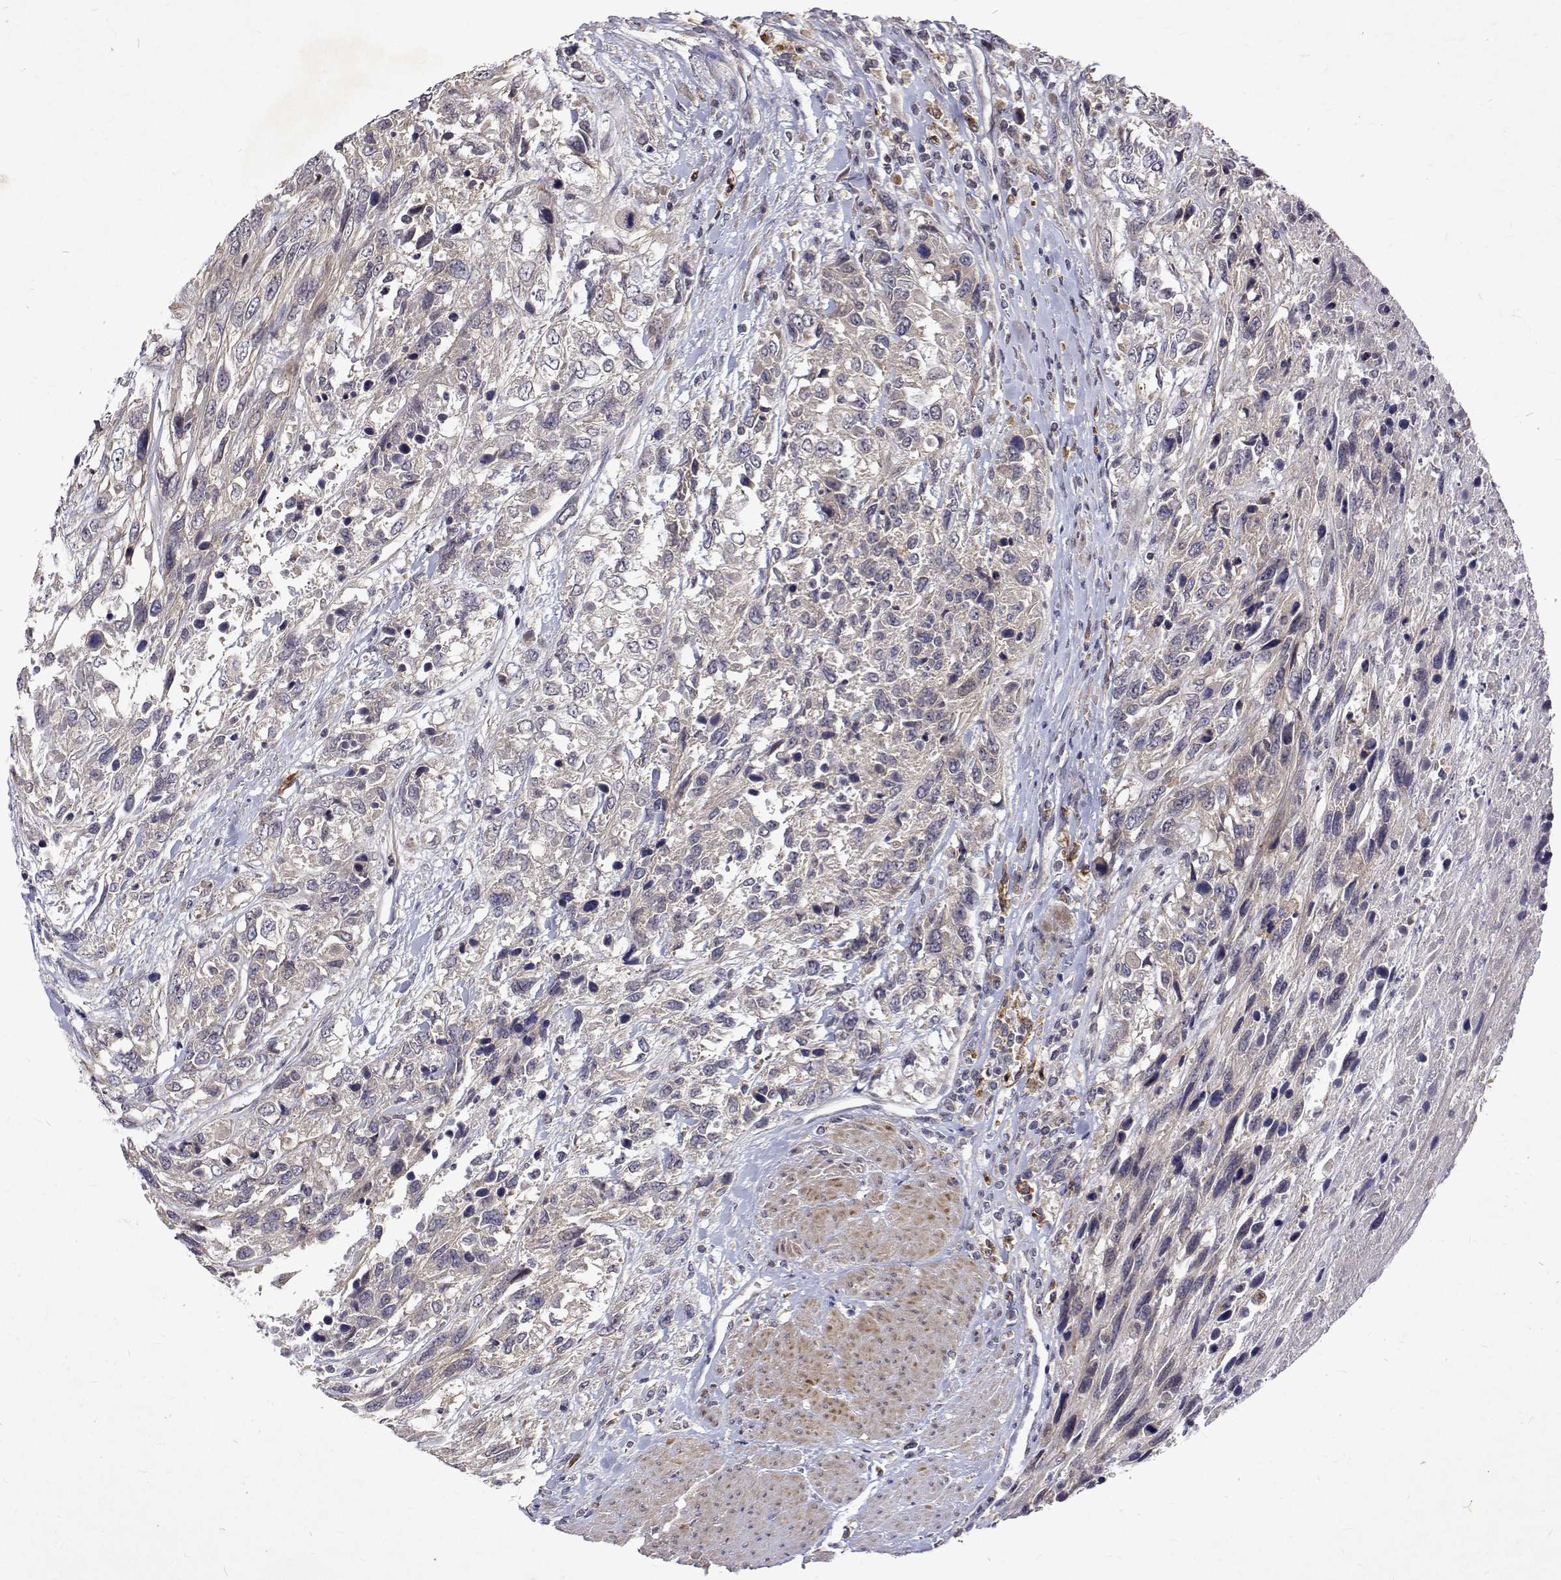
{"staining": {"intensity": "negative", "quantity": "none", "location": "none"}, "tissue": "urothelial cancer", "cell_type": "Tumor cells", "image_type": "cancer", "snomed": [{"axis": "morphology", "description": "Urothelial carcinoma, High grade"}, {"axis": "topography", "description": "Urinary bladder"}], "caption": "Immunohistochemistry (IHC) of urothelial carcinoma (high-grade) displays no staining in tumor cells. (Stains: DAB (3,3'-diaminobenzidine) immunohistochemistry (IHC) with hematoxylin counter stain, Microscopy: brightfield microscopy at high magnification).", "gene": "ALKBH8", "patient": {"sex": "female", "age": 70}}